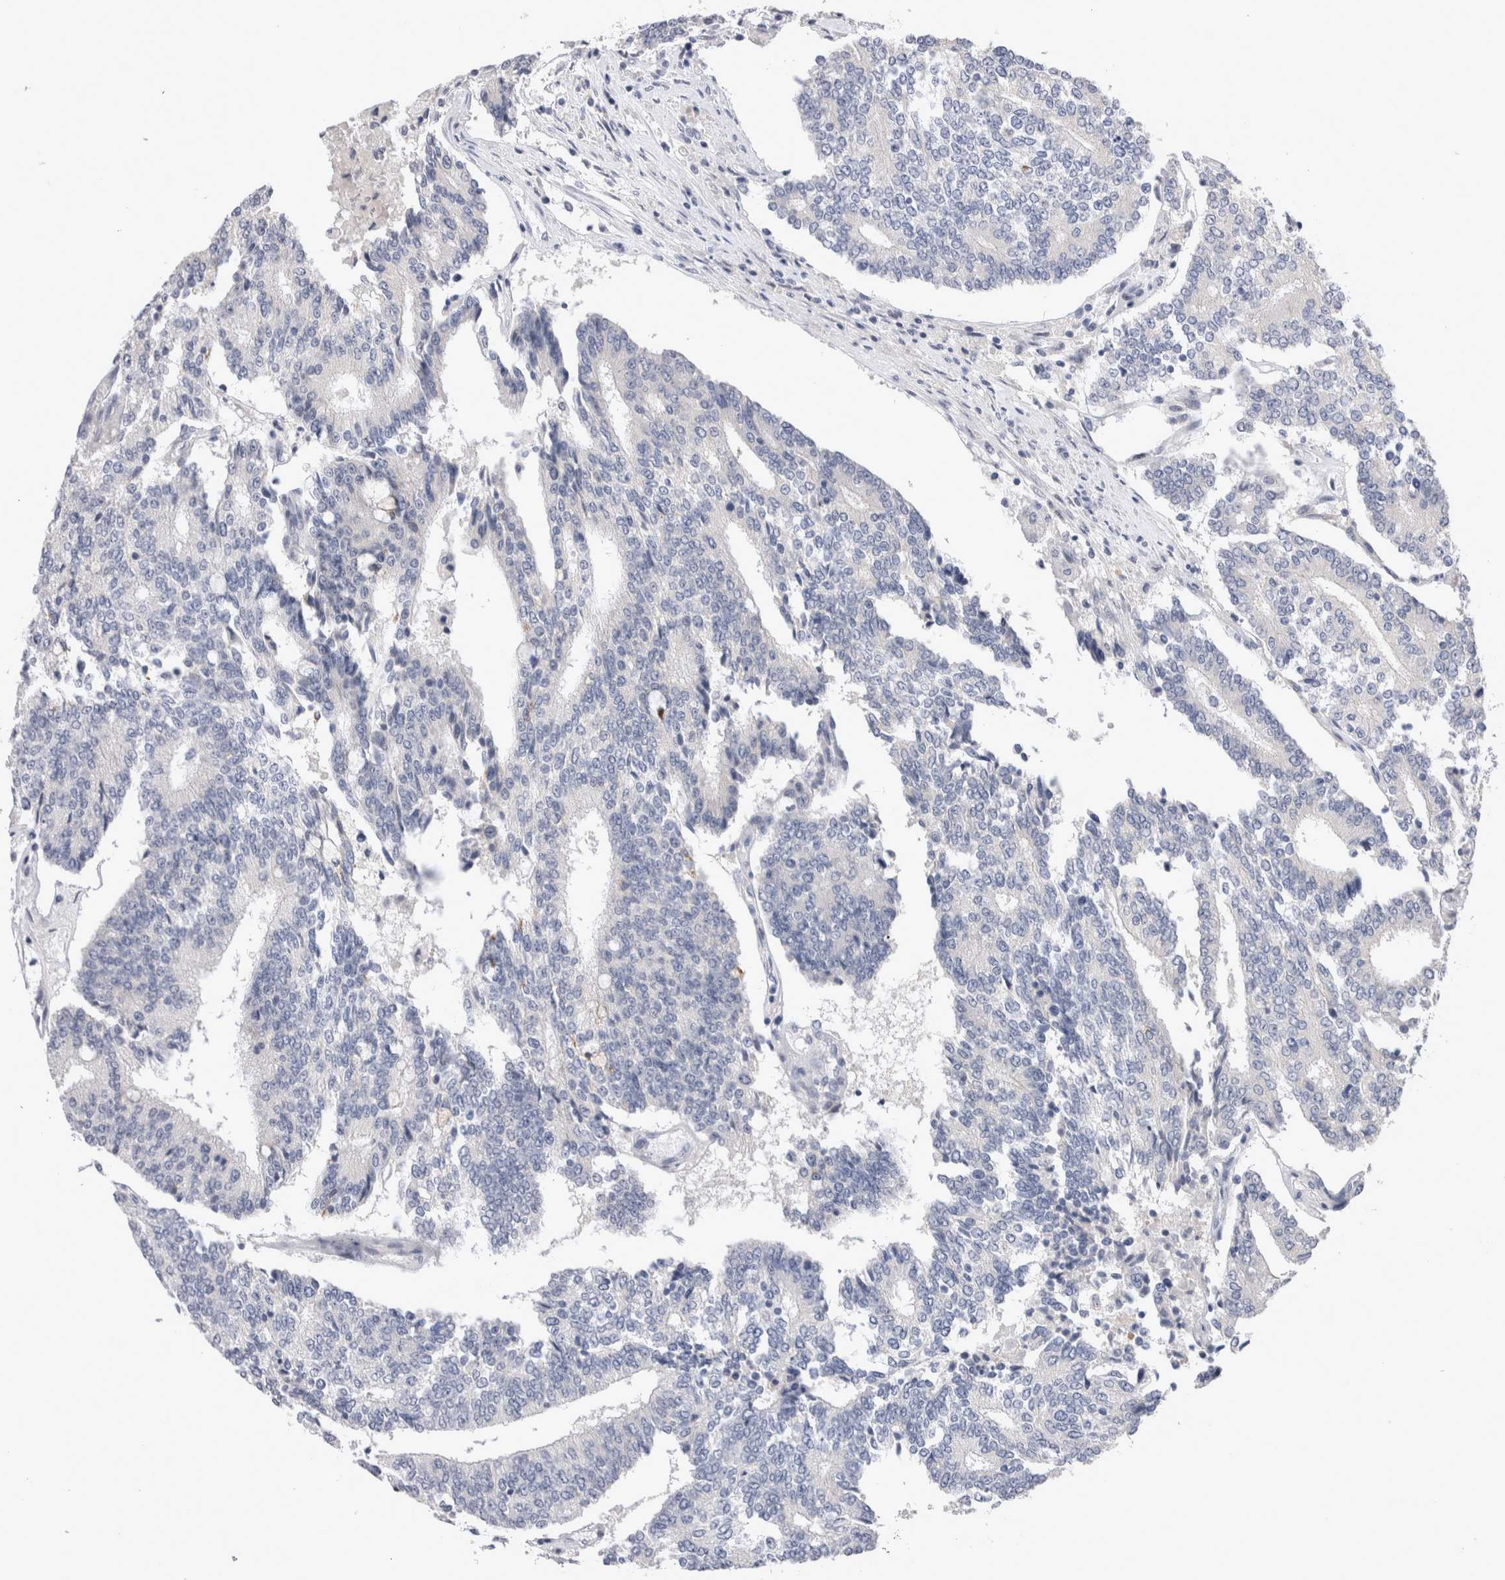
{"staining": {"intensity": "negative", "quantity": "none", "location": "none"}, "tissue": "prostate cancer", "cell_type": "Tumor cells", "image_type": "cancer", "snomed": [{"axis": "morphology", "description": "Normal tissue, NOS"}, {"axis": "morphology", "description": "Adenocarcinoma, High grade"}, {"axis": "topography", "description": "Prostate"}, {"axis": "topography", "description": "Seminal veicle"}], "caption": "Immunohistochemistry photomicrograph of human prostate cancer (high-grade adenocarcinoma) stained for a protein (brown), which displays no expression in tumor cells. The staining is performed using DAB (3,3'-diaminobenzidine) brown chromogen with nuclei counter-stained in using hematoxylin.", "gene": "CRYBG1", "patient": {"sex": "male", "age": 55}}